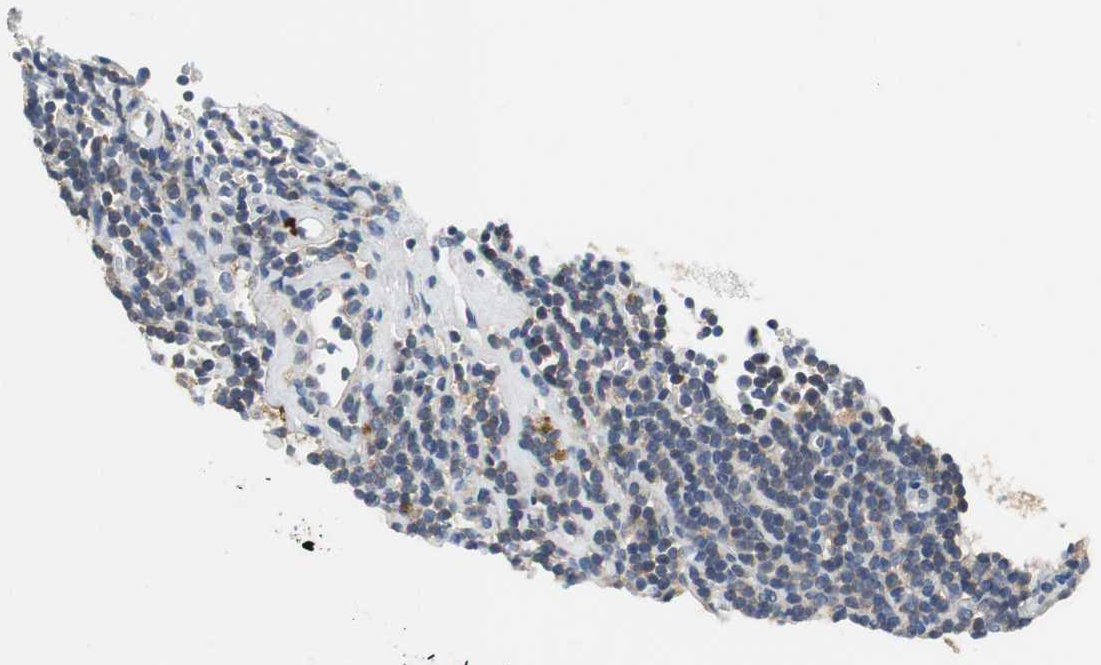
{"staining": {"intensity": "weak", "quantity": "25%-75%", "location": "cytoplasmic/membranous"}, "tissue": "lymphoma", "cell_type": "Tumor cells", "image_type": "cancer", "snomed": [{"axis": "morphology", "description": "Malignant lymphoma, non-Hodgkin's type, Low grade"}, {"axis": "topography", "description": "Lymph node"}], "caption": "Immunohistochemistry (IHC) staining of low-grade malignant lymphoma, non-Hodgkin's type, which demonstrates low levels of weak cytoplasmic/membranous positivity in about 25%-75% of tumor cells indicating weak cytoplasmic/membranous protein staining. The staining was performed using DAB (3,3'-diaminobenzidine) (brown) for protein detection and nuclei were counterstained in hematoxylin (blue).", "gene": "SLC19A2", "patient": {"sex": "male", "age": 70}}